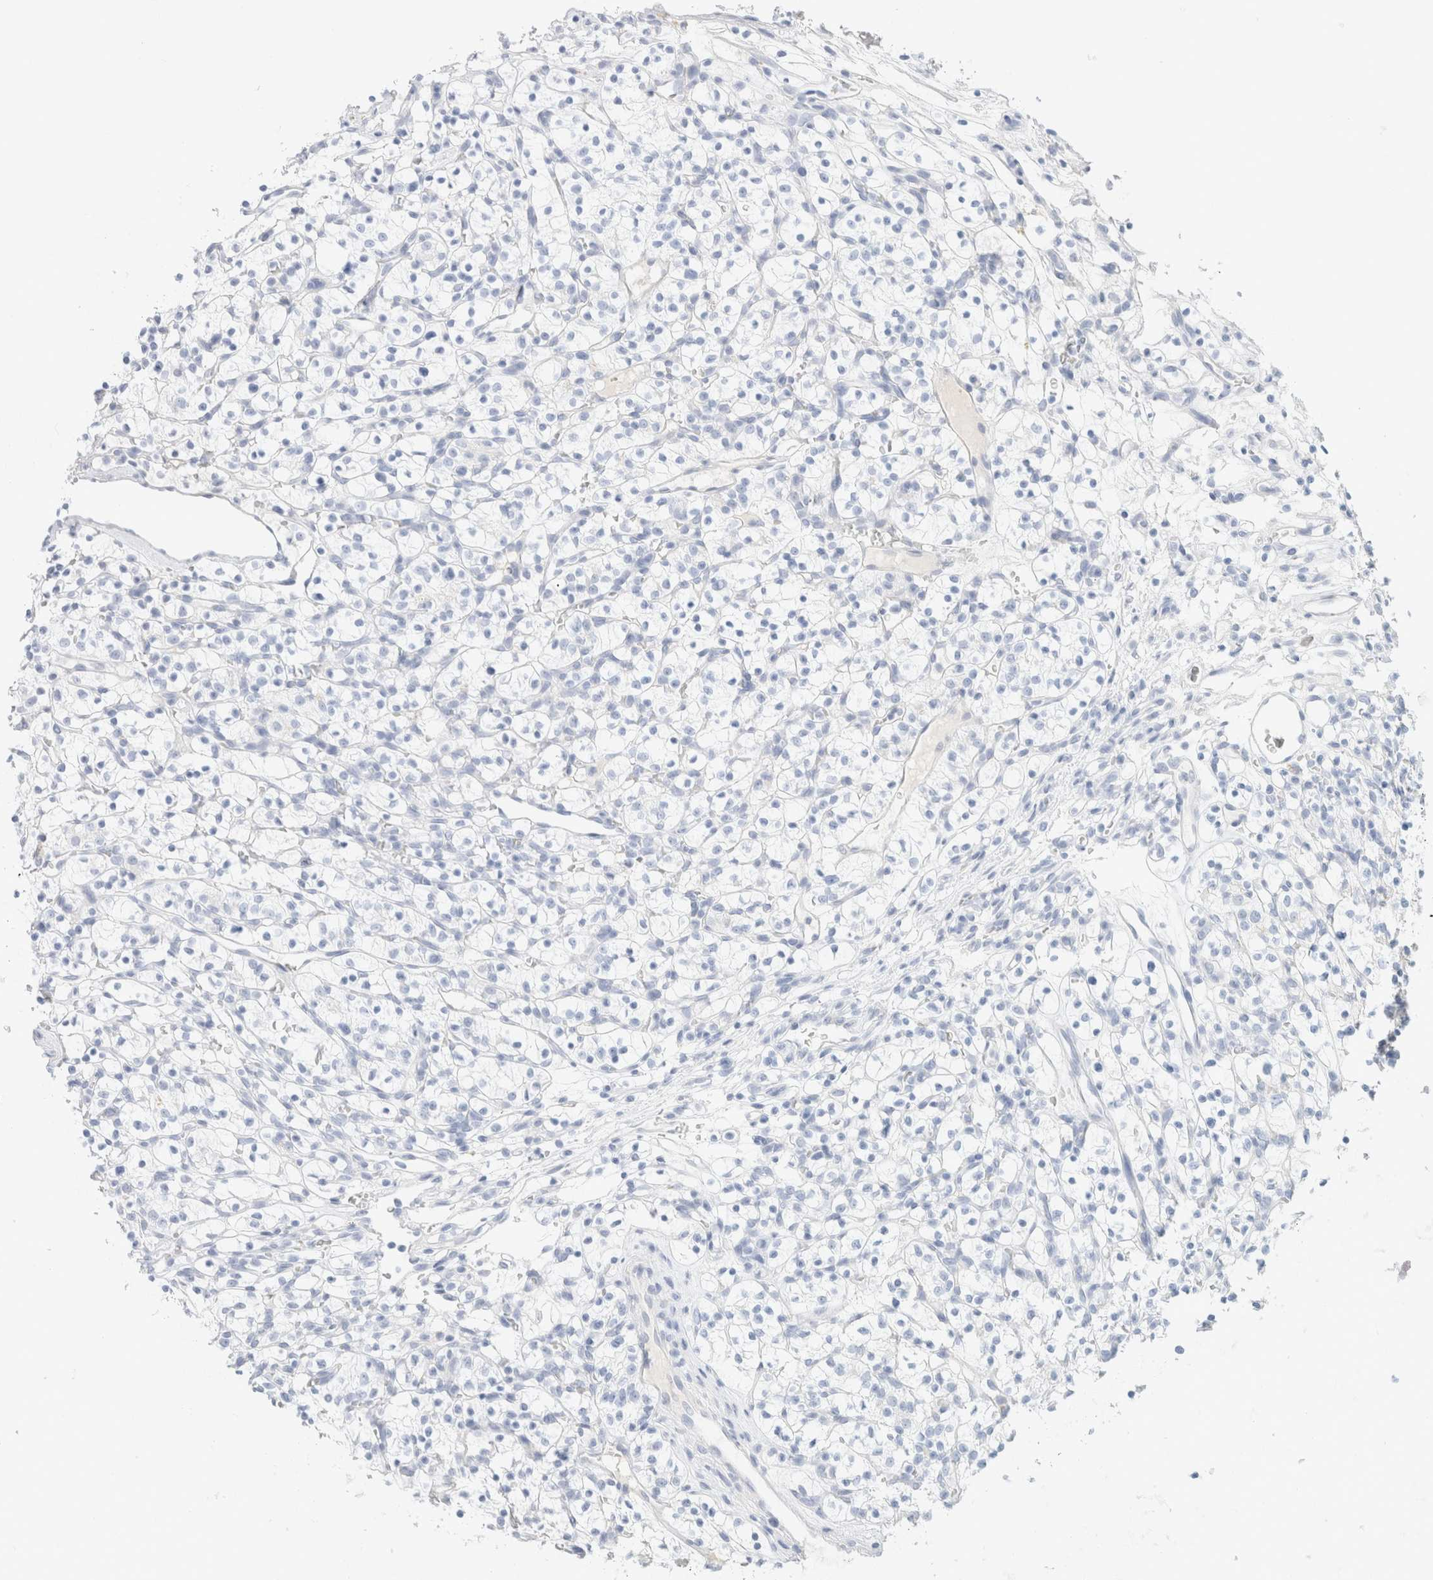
{"staining": {"intensity": "negative", "quantity": "none", "location": "none"}, "tissue": "renal cancer", "cell_type": "Tumor cells", "image_type": "cancer", "snomed": [{"axis": "morphology", "description": "Adenocarcinoma, NOS"}, {"axis": "topography", "description": "Kidney"}], "caption": "The histopathology image demonstrates no staining of tumor cells in renal cancer.", "gene": "CPQ", "patient": {"sex": "female", "age": 57}}